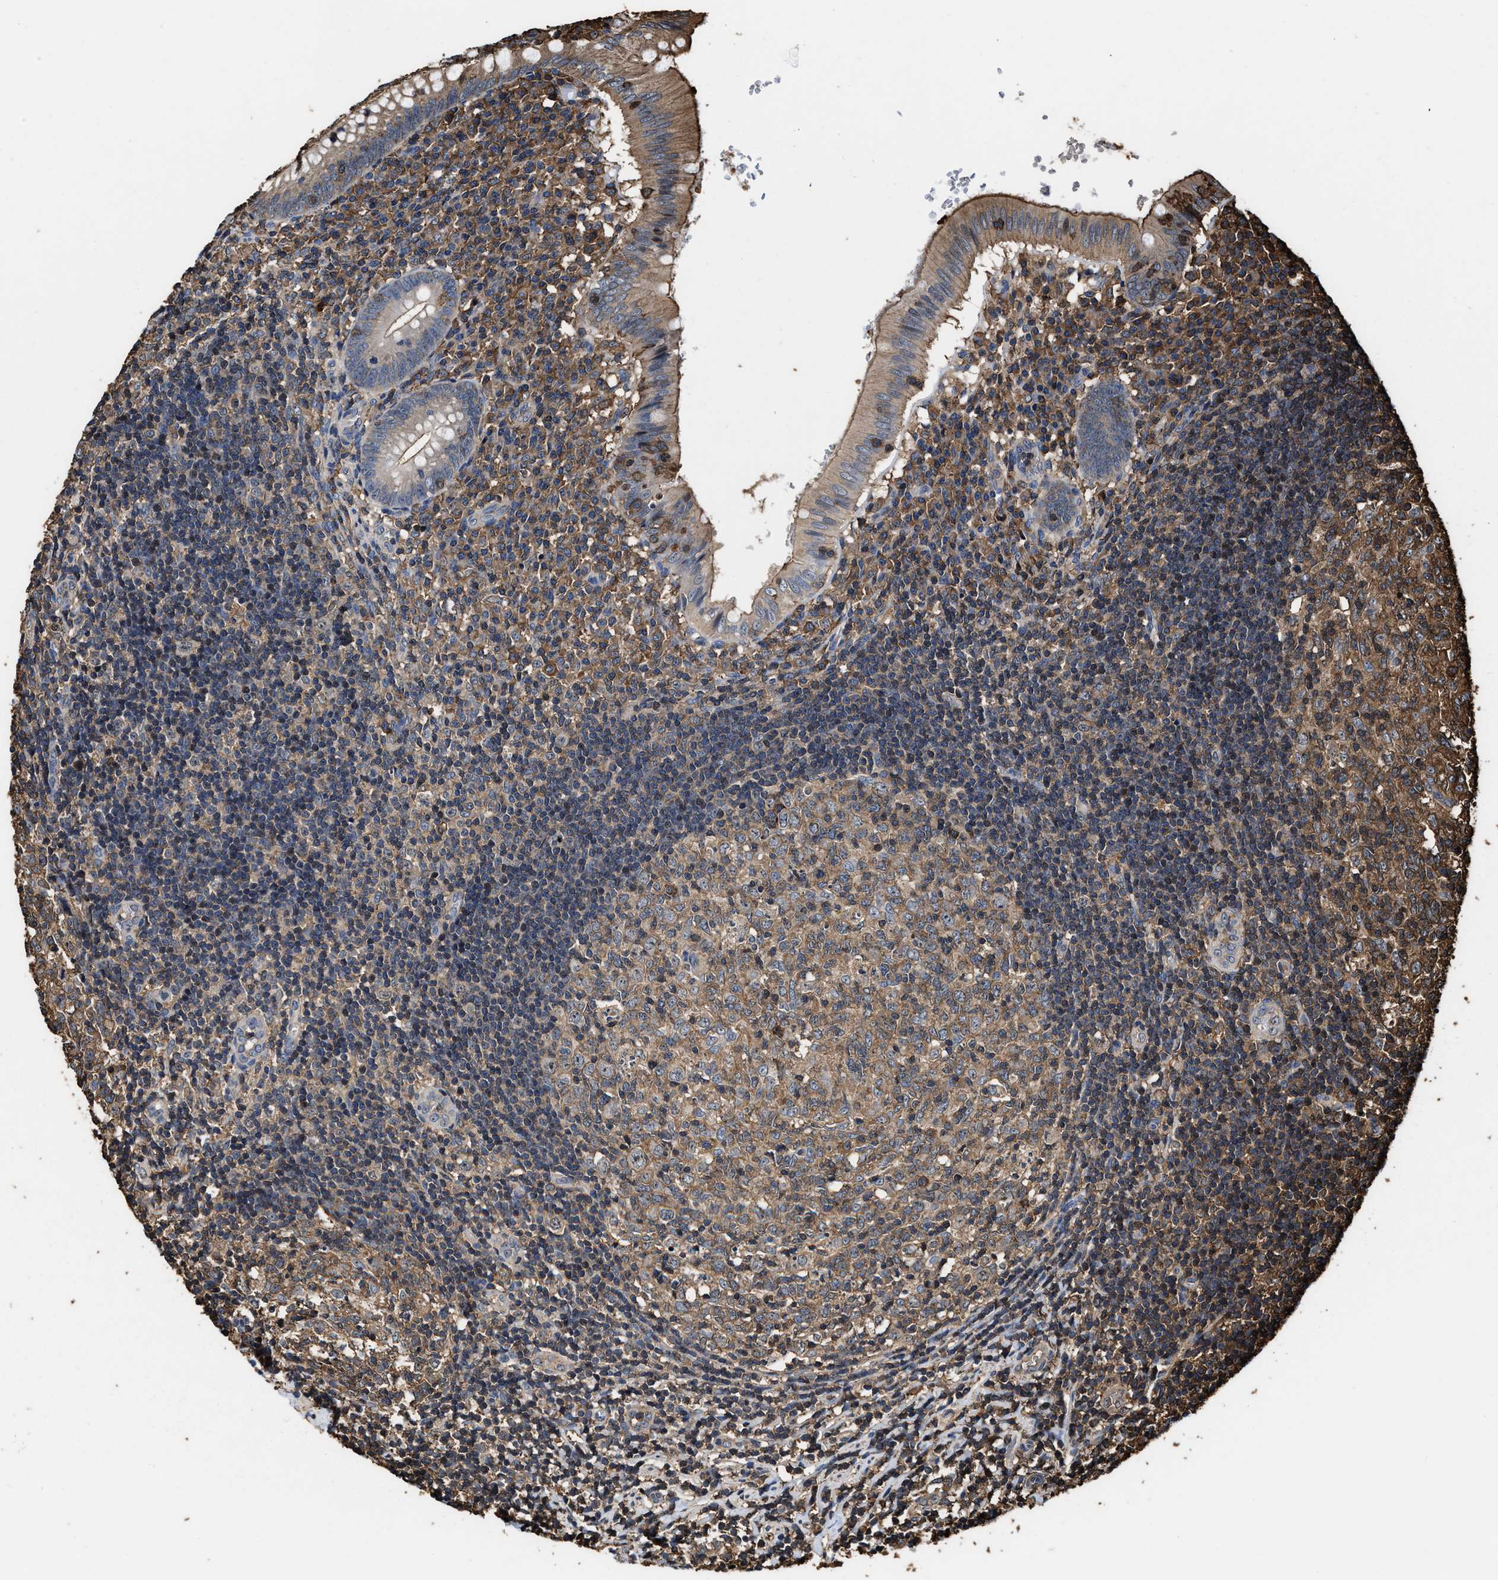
{"staining": {"intensity": "weak", "quantity": ">75%", "location": "cytoplasmic/membranous"}, "tissue": "appendix", "cell_type": "Glandular cells", "image_type": "normal", "snomed": [{"axis": "morphology", "description": "Normal tissue, NOS"}, {"axis": "topography", "description": "Appendix"}], "caption": "IHC staining of normal appendix, which exhibits low levels of weak cytoplasmic/membranous positivity in approximately >75% of glandular cells indicating weak cytoplasmic/membranous protein staining. The staining was performed using DAB (brown) for protein detection and nuclei were counterstained in hematoxylin (blue).", "gene": "KBTBD2", "patient": {"sex": "male", "age": 8}}